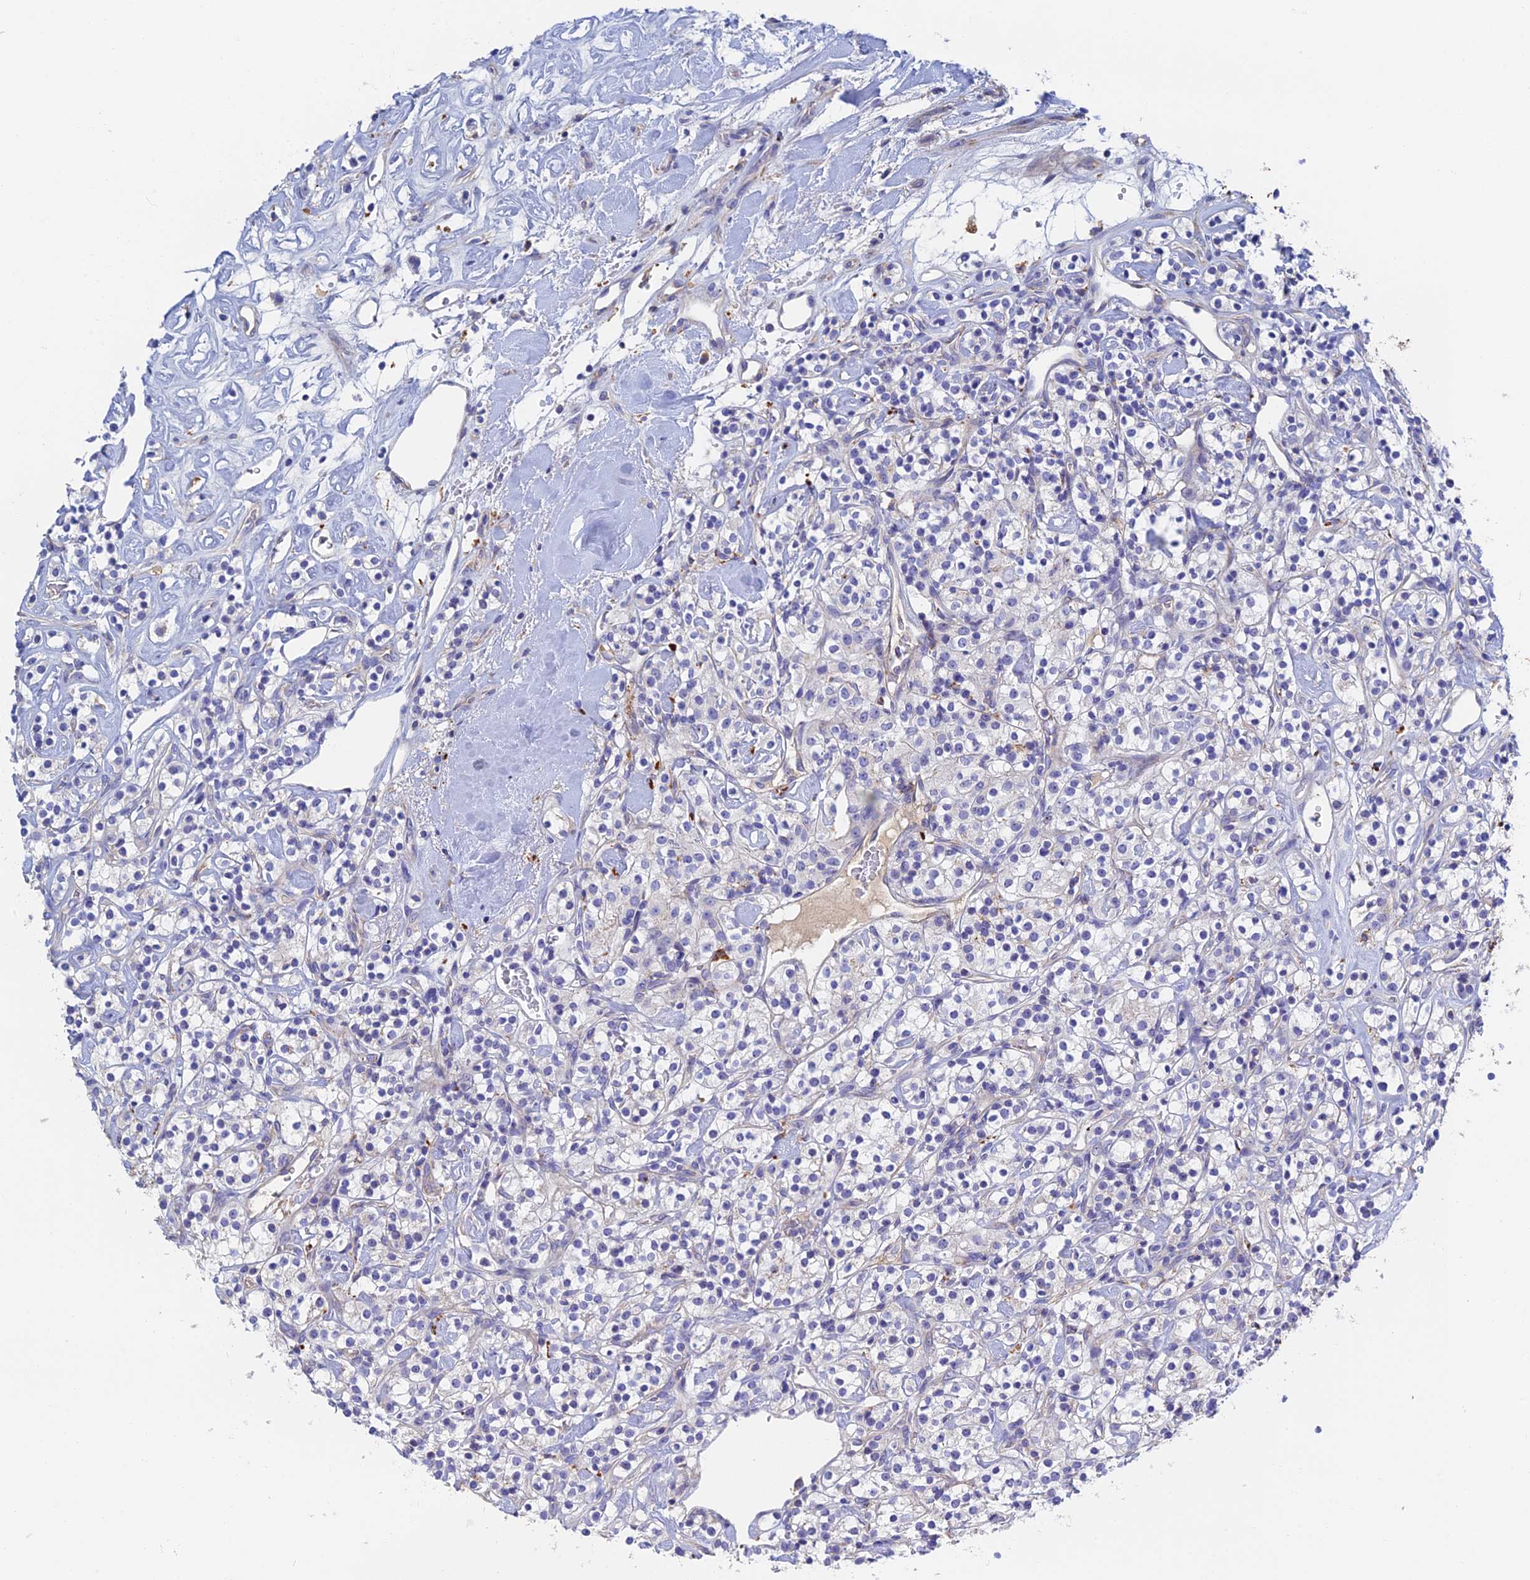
{"staining": {"intensity": "negative", "quantity": "none", "location": "none"}, "tissue": "renal cancer", "cell_type": "Tumor cells", "image_type": "cancer", "snomed": [{"axis": "morphology", "description": "Adenocarcinoma, NOS"}, {"axis": "topography", "description": "Kidney"}], "caption": "Immunohistochemistry photomicrograph of renal cancer (adenocarcinoma) stained for a protein (brown), which exhibits no expression in tumor cells. The staining is performed using DAB brown chromogen with nuclei counter-stained in using hematoxylin.", "gene": "RPGRIP1L", "patient": {"sex": "male", "age": 77}}